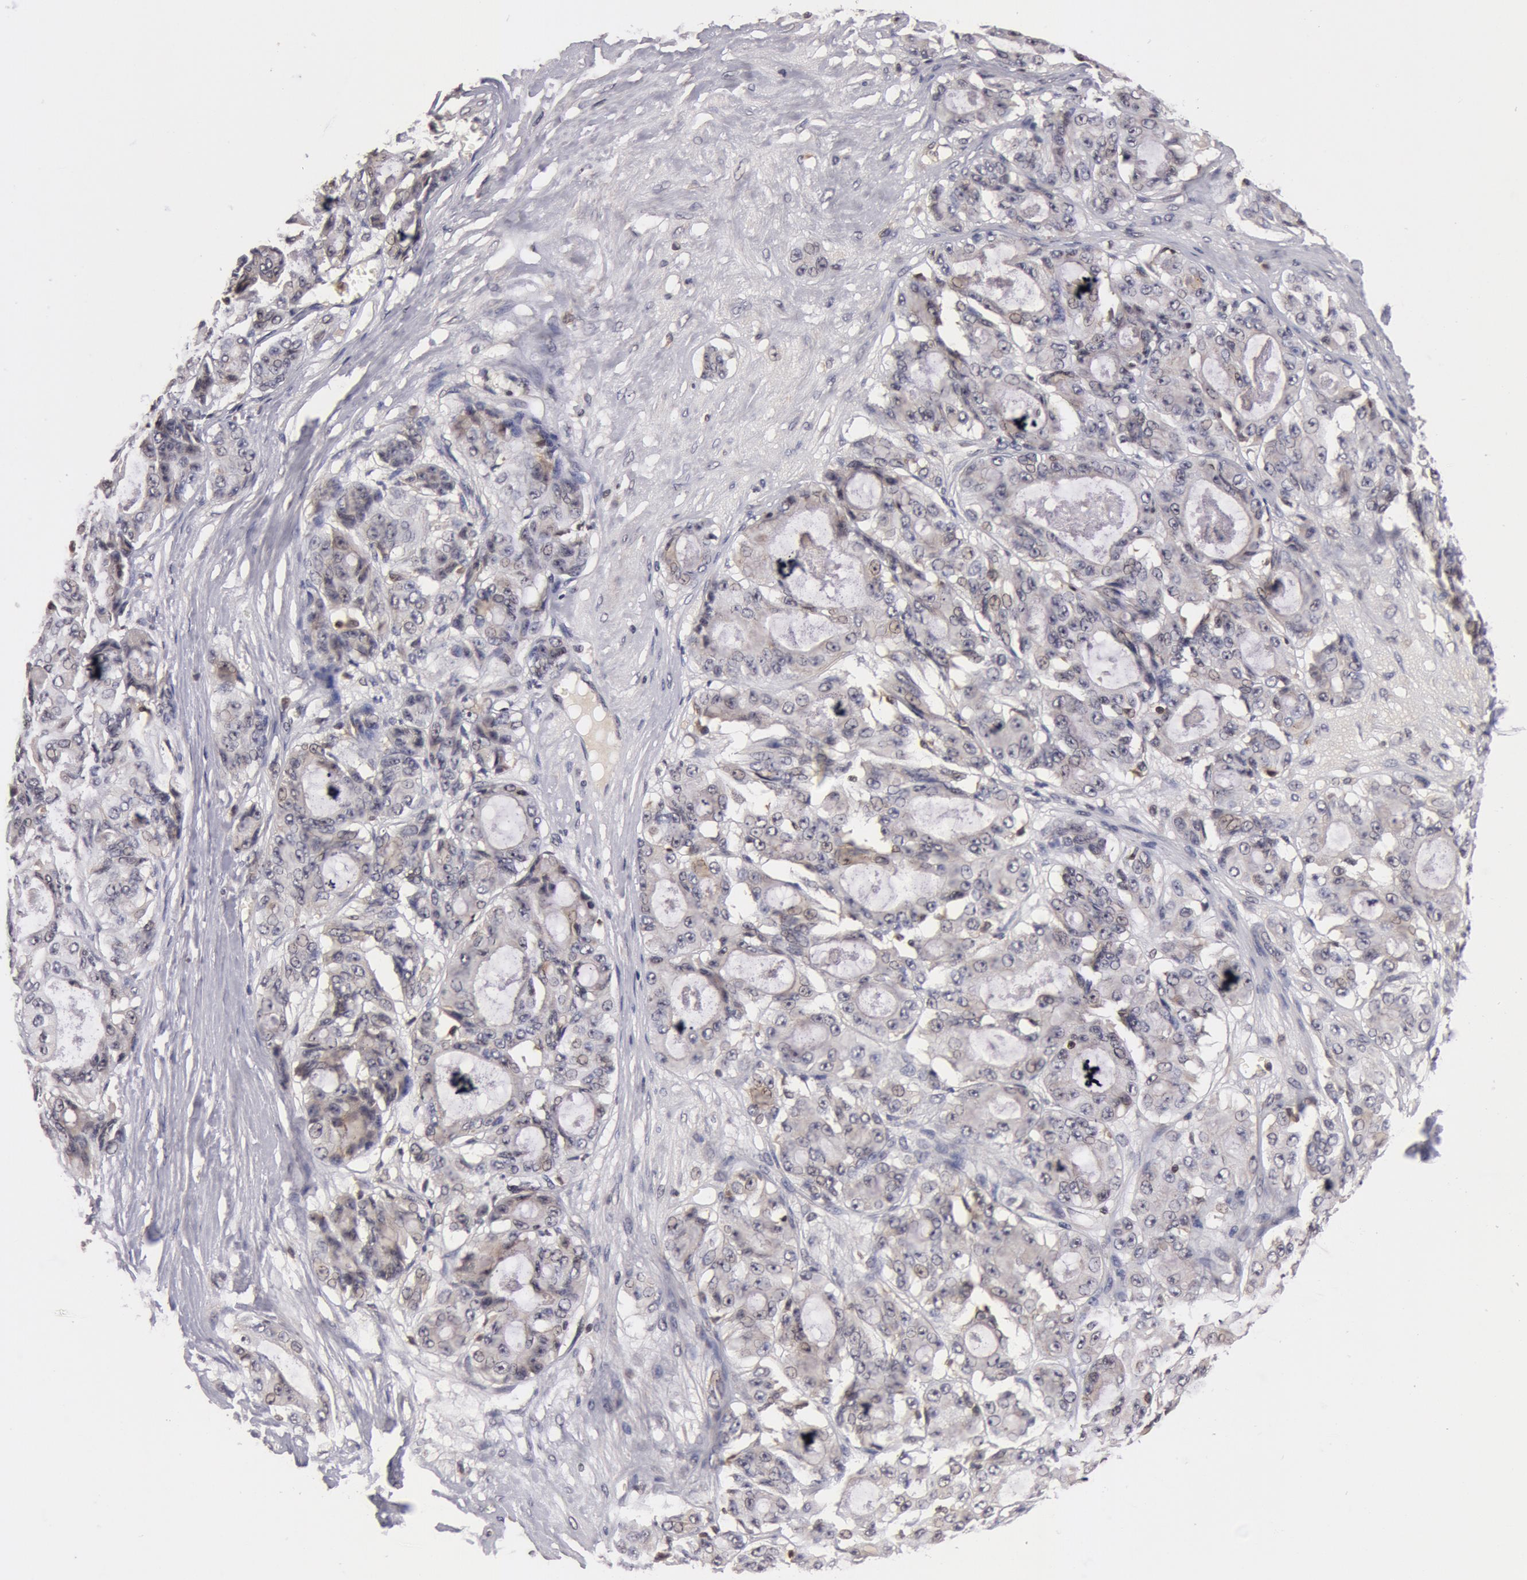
{"staining": {"intensity": "negative", "quantity": "none", "location": "none"}, "tissue": "ovarian cancer", "cell_type": "Tumor cells", "image_type": "cancer", "snomed": [{"axis": "morphology", "description": "Carcinoma, endometroid"}, {"axis": "topography", "description": "Ovary"}], "caption": "The photomicrograph displays no significant expression in tumor cells of ovarian cancer (endometroid carcinoma).", "gene": "ZNF350", "patient": {"sex": "female", "age": 61}}